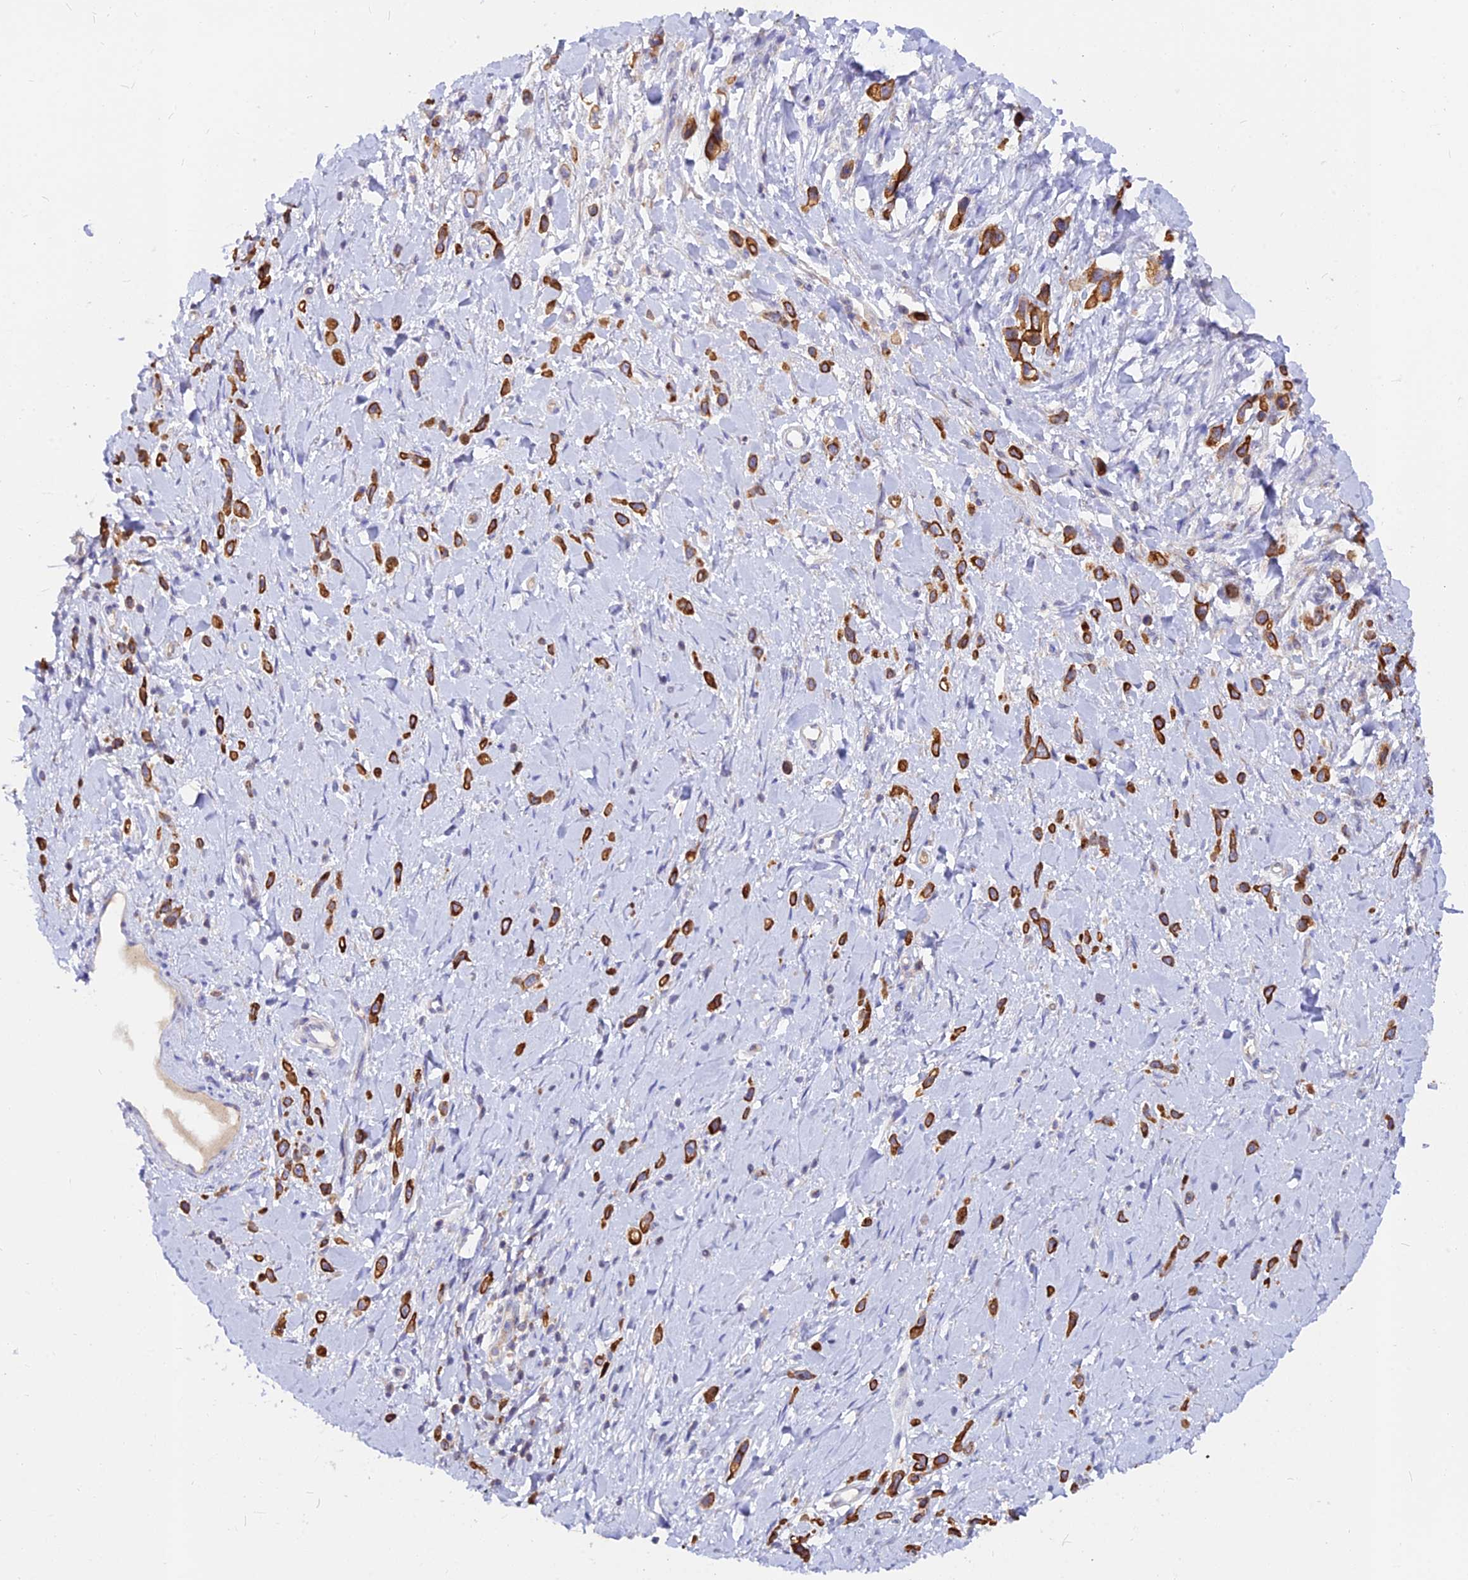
{"staining": {"intensity": "strong", "quantity": ">75%", "location": "cytoplasmic/membranous"}, "tissue": "stomach cancer", "cell_type": "Tumor cells", "image_type": "cancer", "snomed": [{"axis": "morphology", "description": "Adenocarcinoma, NOS"}, {"axis": "topography", "description": "Stomach"}], "caption": "Protein positivity by immunohistochemistry (IHC) exhibits strong cytoplasmic/membranous positivity in approximately >75% of tumor cells in stomach adenocarcinoma.", "gene": "DENND2D", "patient": {"sex": "female", "age": 65}}